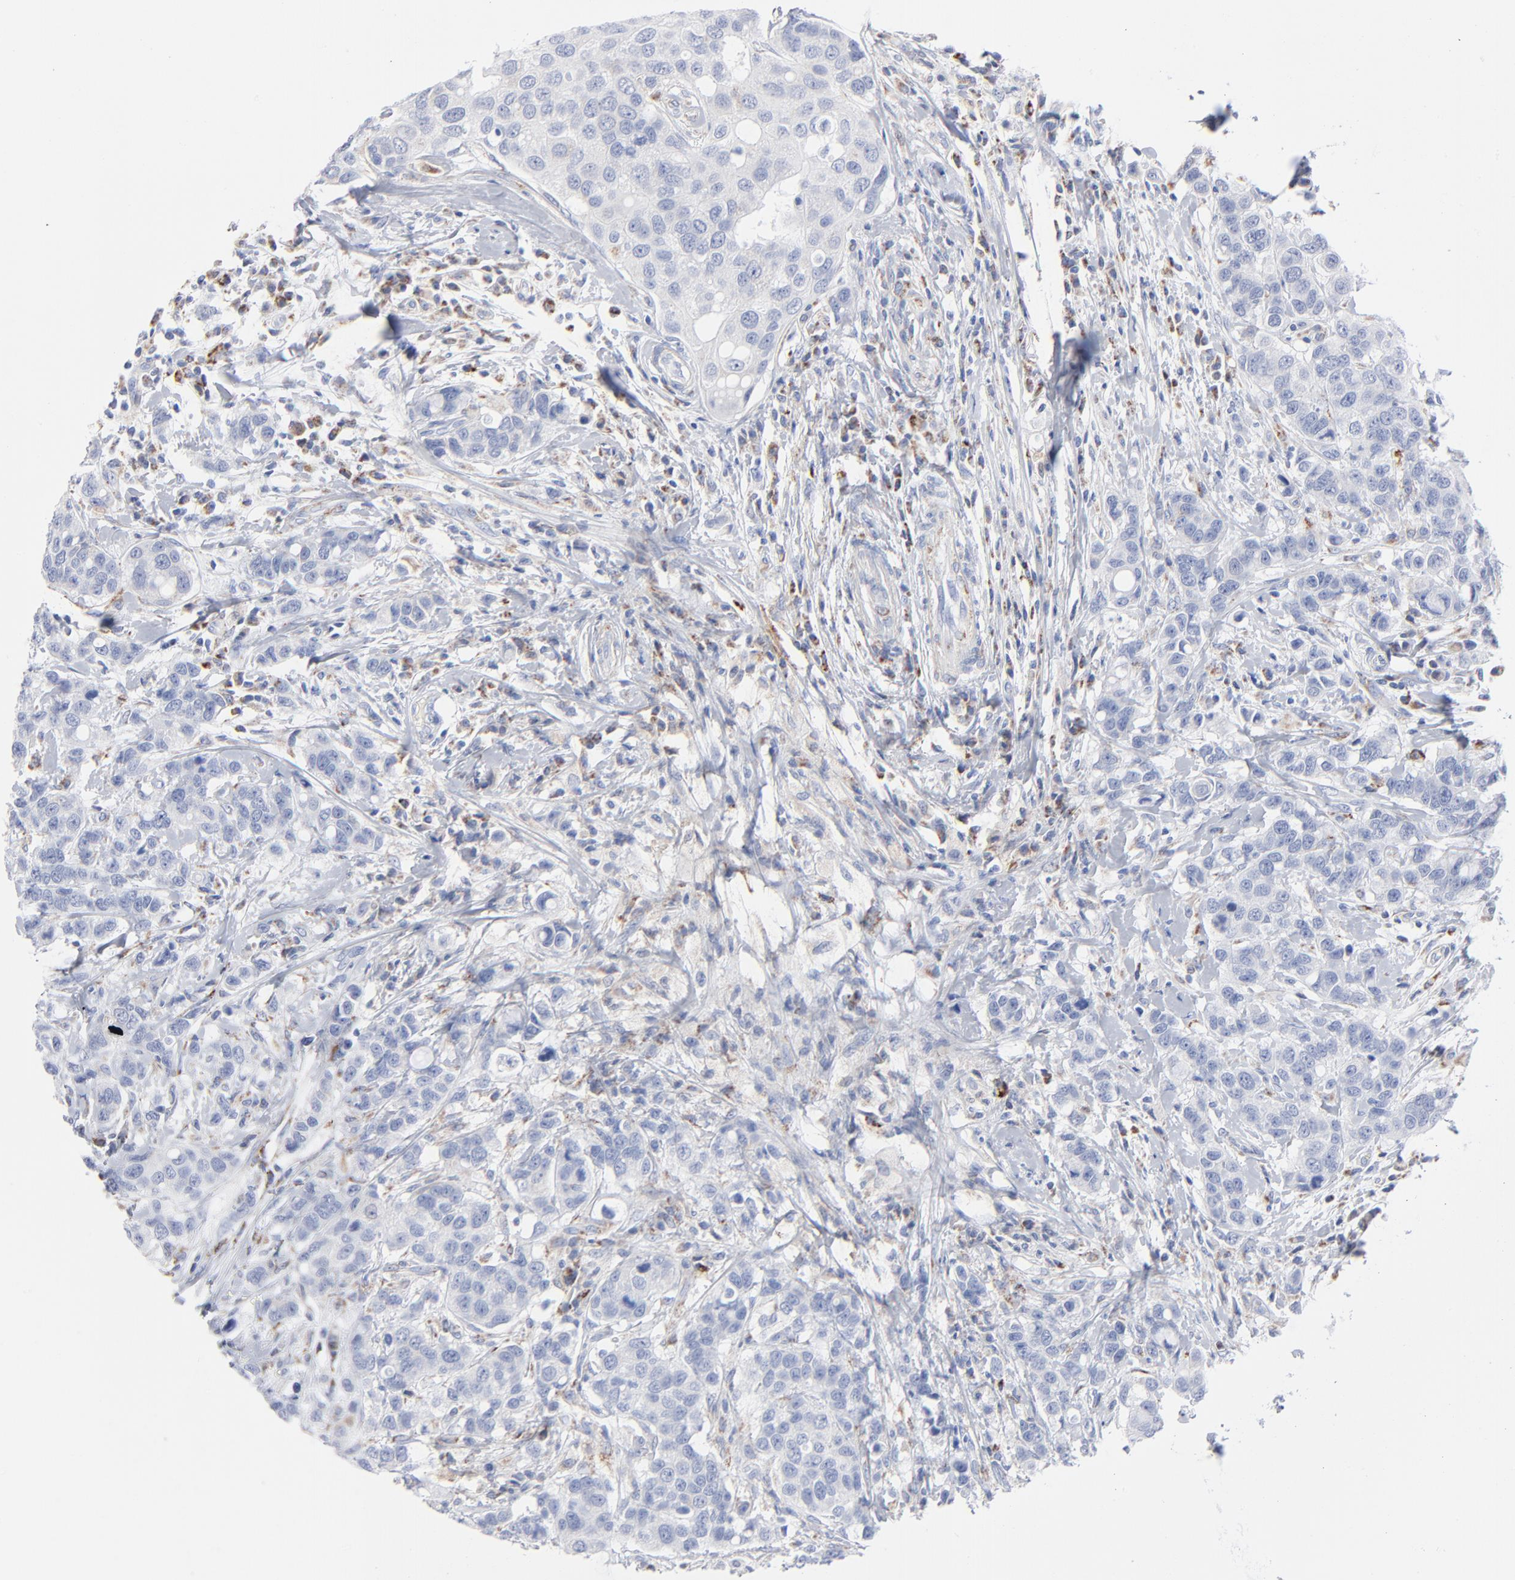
{"staining": {"intensity": "negative", "quantity": "none", "location": "none"}, "tissue": "breast cancer", "cell_type": "Tumor cells", "image_type": "cancer", "snomed": [{"axis": "morphology", "description": "Duct carcinoma"}, {"axis": "topography", "description": "Breast"}], "caption": "High power microscopy micrograph of an immunohistochemistry photomicrograph of breast cancer, revealing no significant expression in tumor cells. (DAB IHC, high magnification).", "gene": "CHCHD10", "patient": {"sex": "female", "age": 27}}